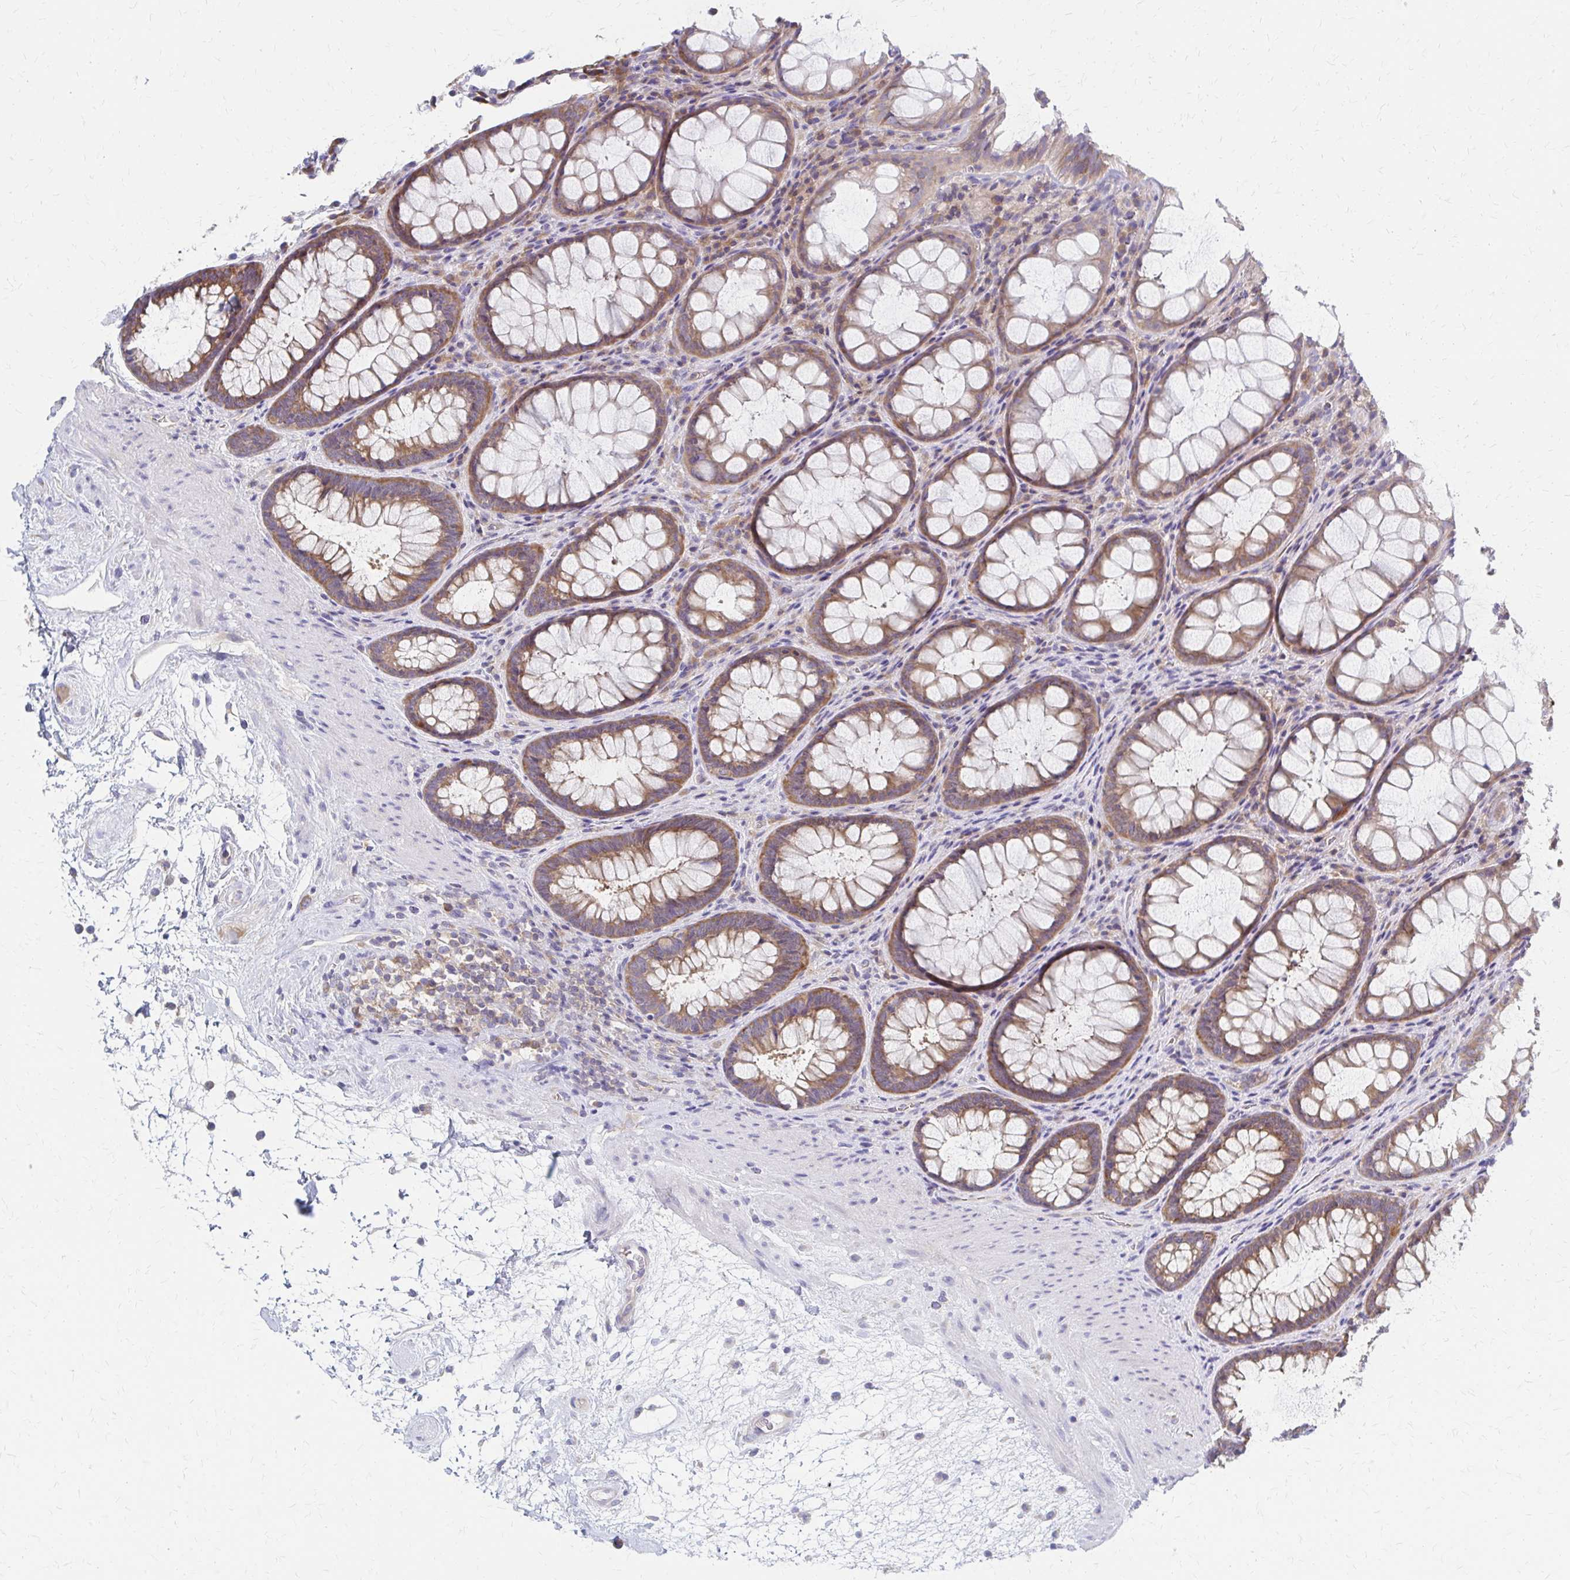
{"staining": {"intensity": "moderate", "quantity": ">75%", "location": "cytoplasmic/membranous"}, "tissue": "rectum", "cell_type": "Glandular cells", "image_type": "normal", "snomed": [{"axis": "morphology", "description": "Normal tissue, NOS"}, {"axis": "topography", "description": "Rectum"}], "caption": "Brown immunohistochemical staining in normal rectum demonstrates moderate cytoplasmic/membranous staining in about >75% of glandular cells. Using DAB (3,3'-diaminobenzidine) (brown) and hematoxylin (blue) stains, captured at high magnification using brightfield microscopy.", "gene": "RPL27A", "patient": {"sex": "male", "age": 72}}